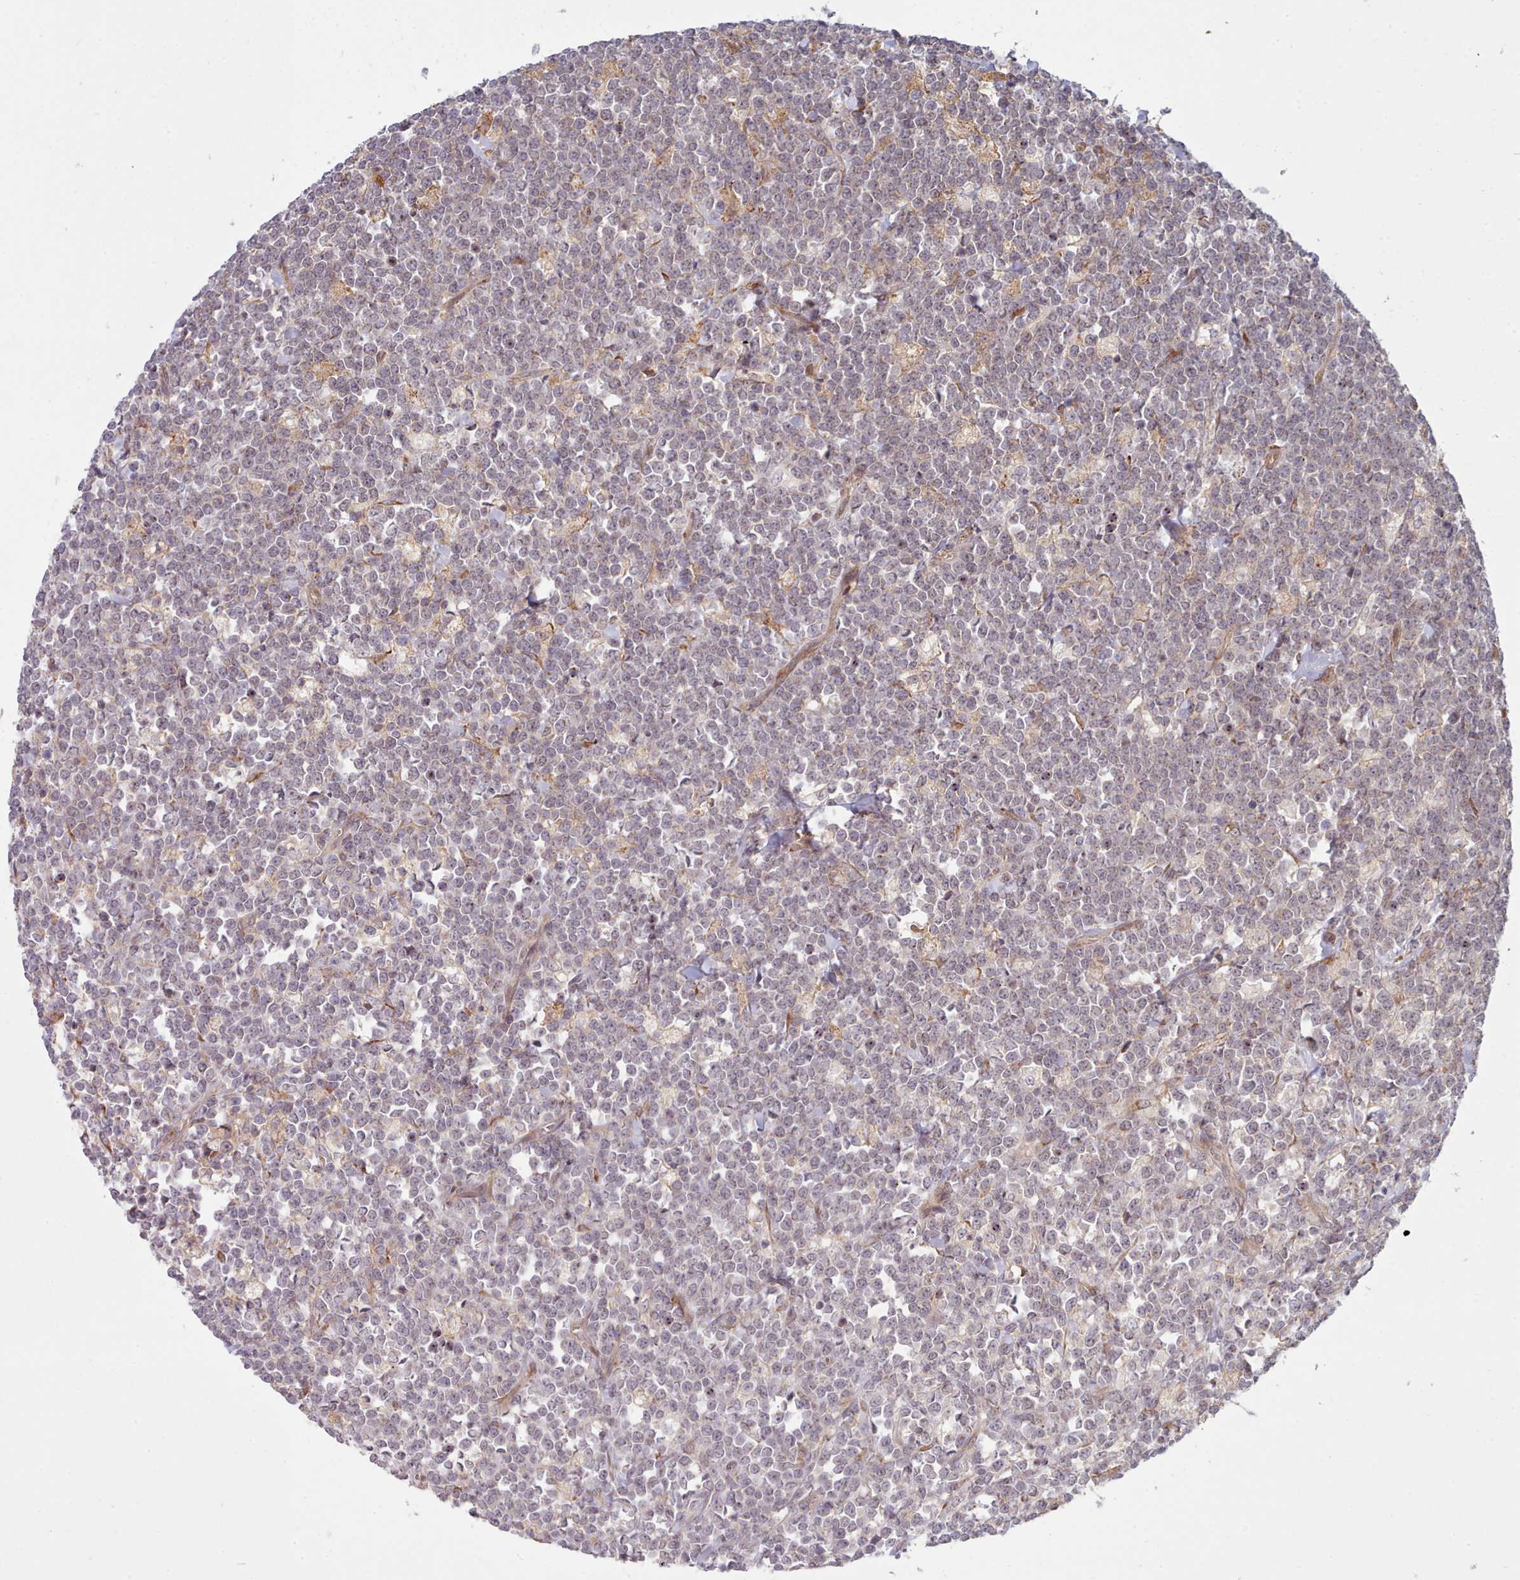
{"staining": {"intensity": "negative", "quantity": "none", "location": "none"}, "tissue": "lymphoma", "cell_type": "Tumor cells", "image_type": "cancer", "snomed": [{"axis": "morphology", "description": "Malignant lymphoma, non-Hodgkin's type, High grade"}, {"axis": "topography", "description": "Small intestine"}], "caption": "This is an immunohistochemistry image of lymphoma. There is no positivity in tumor cells.", "gene": "TRIM26", "patient": {"sex": "male", "age": 8}}